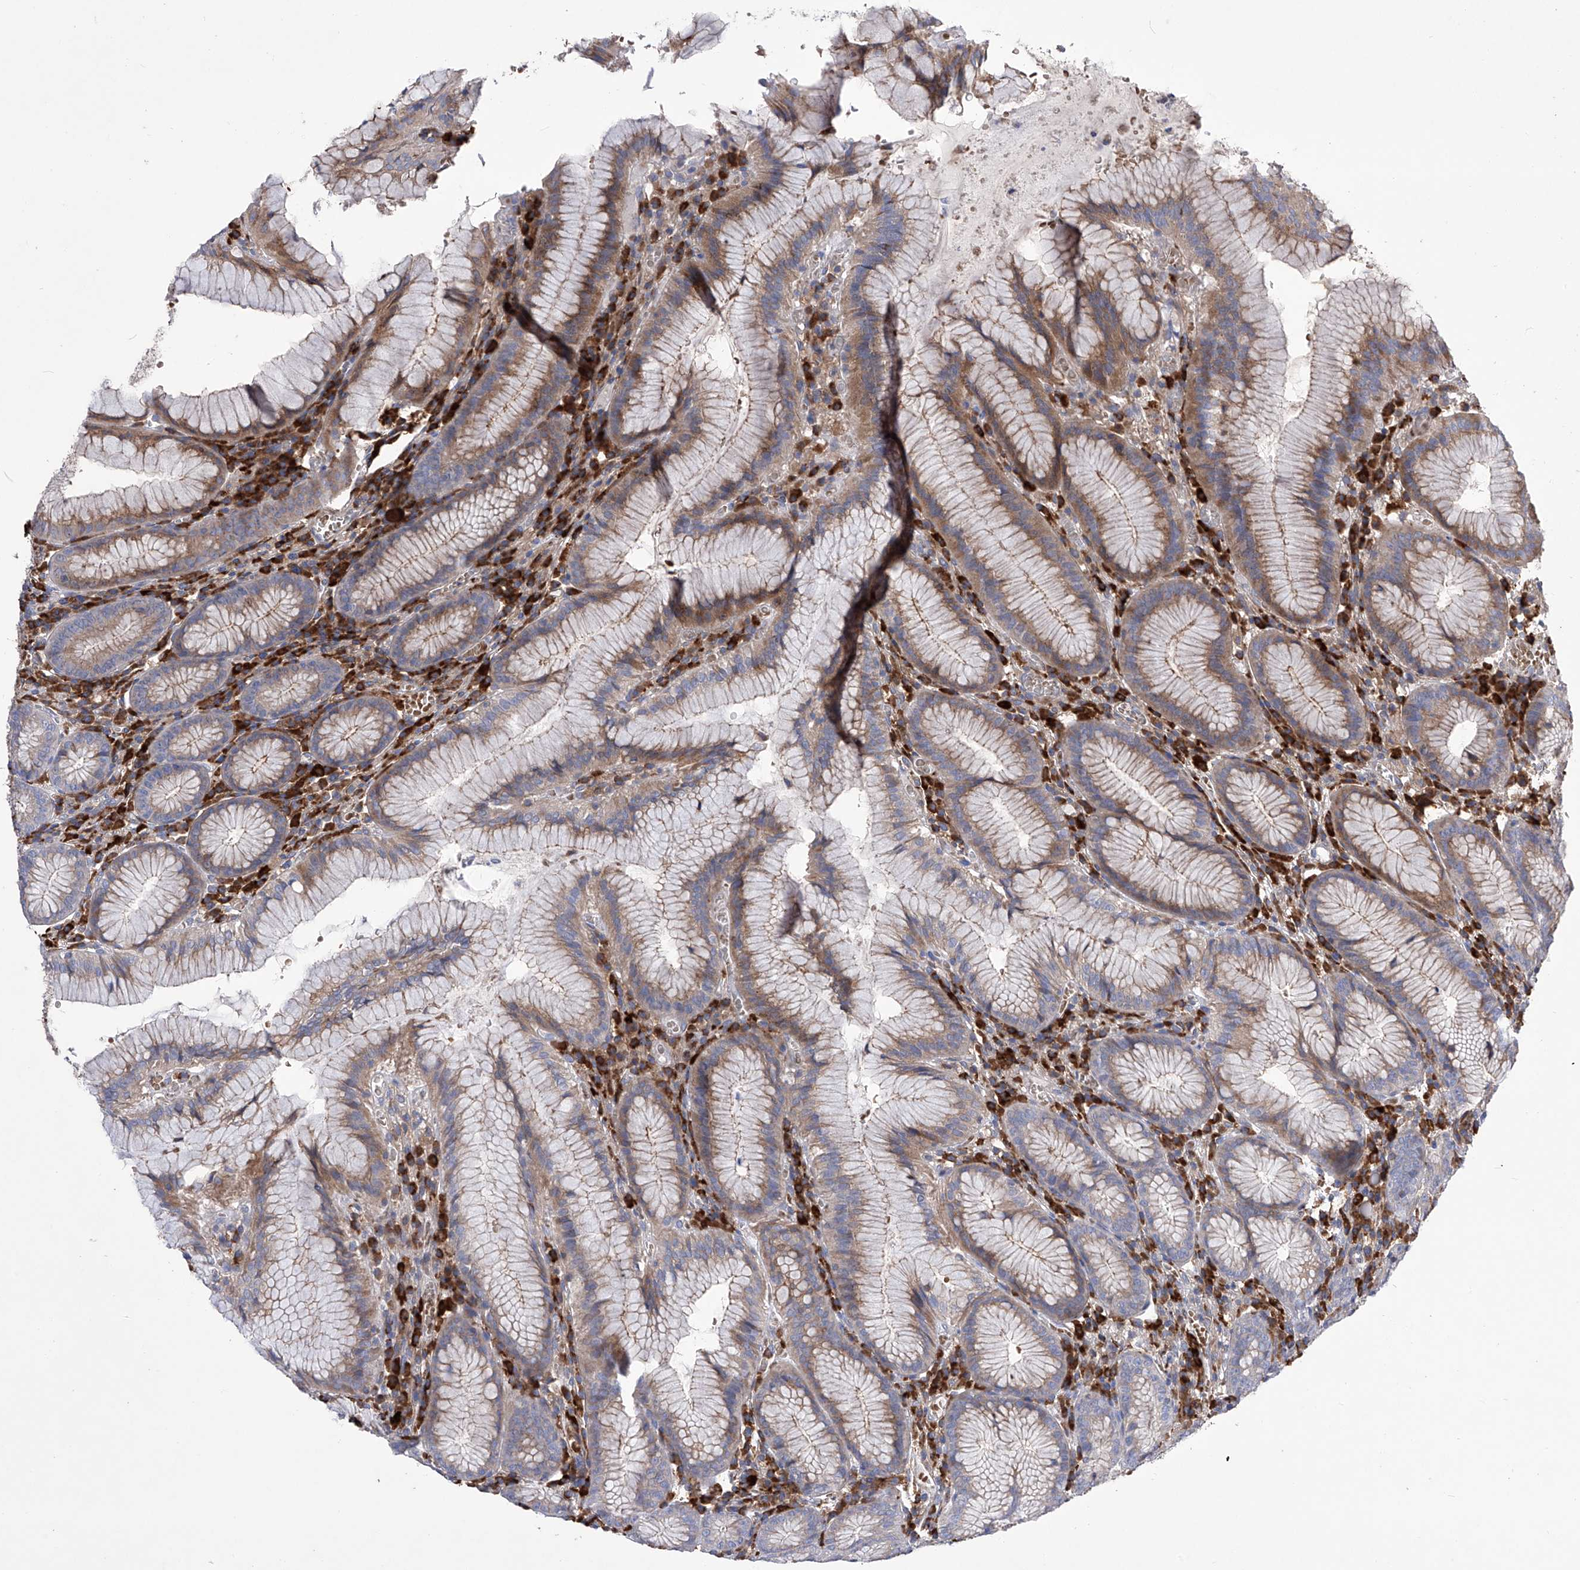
{"staining": {"intensity": "moderate", "quantity": "25%-75%", "location": "cytoplasmic/membranous"}, "tissue": "stomach", "cell_type": "Glandular cells", "image_type": "normal", "snomed": [{"axis": "morphology", "description": "Normal tissue, NOS"}, {"axis": "topography", "description": "Stomach"}], "caption": "An IHC photomicrograph of normal tissue is shown. Protein staining in brown highlights moderate cytoplasmic/membranous positivity in stomach within glandular cells.", "gene": "NFATC4", "patient": {"sex": "male", "age": 55}}